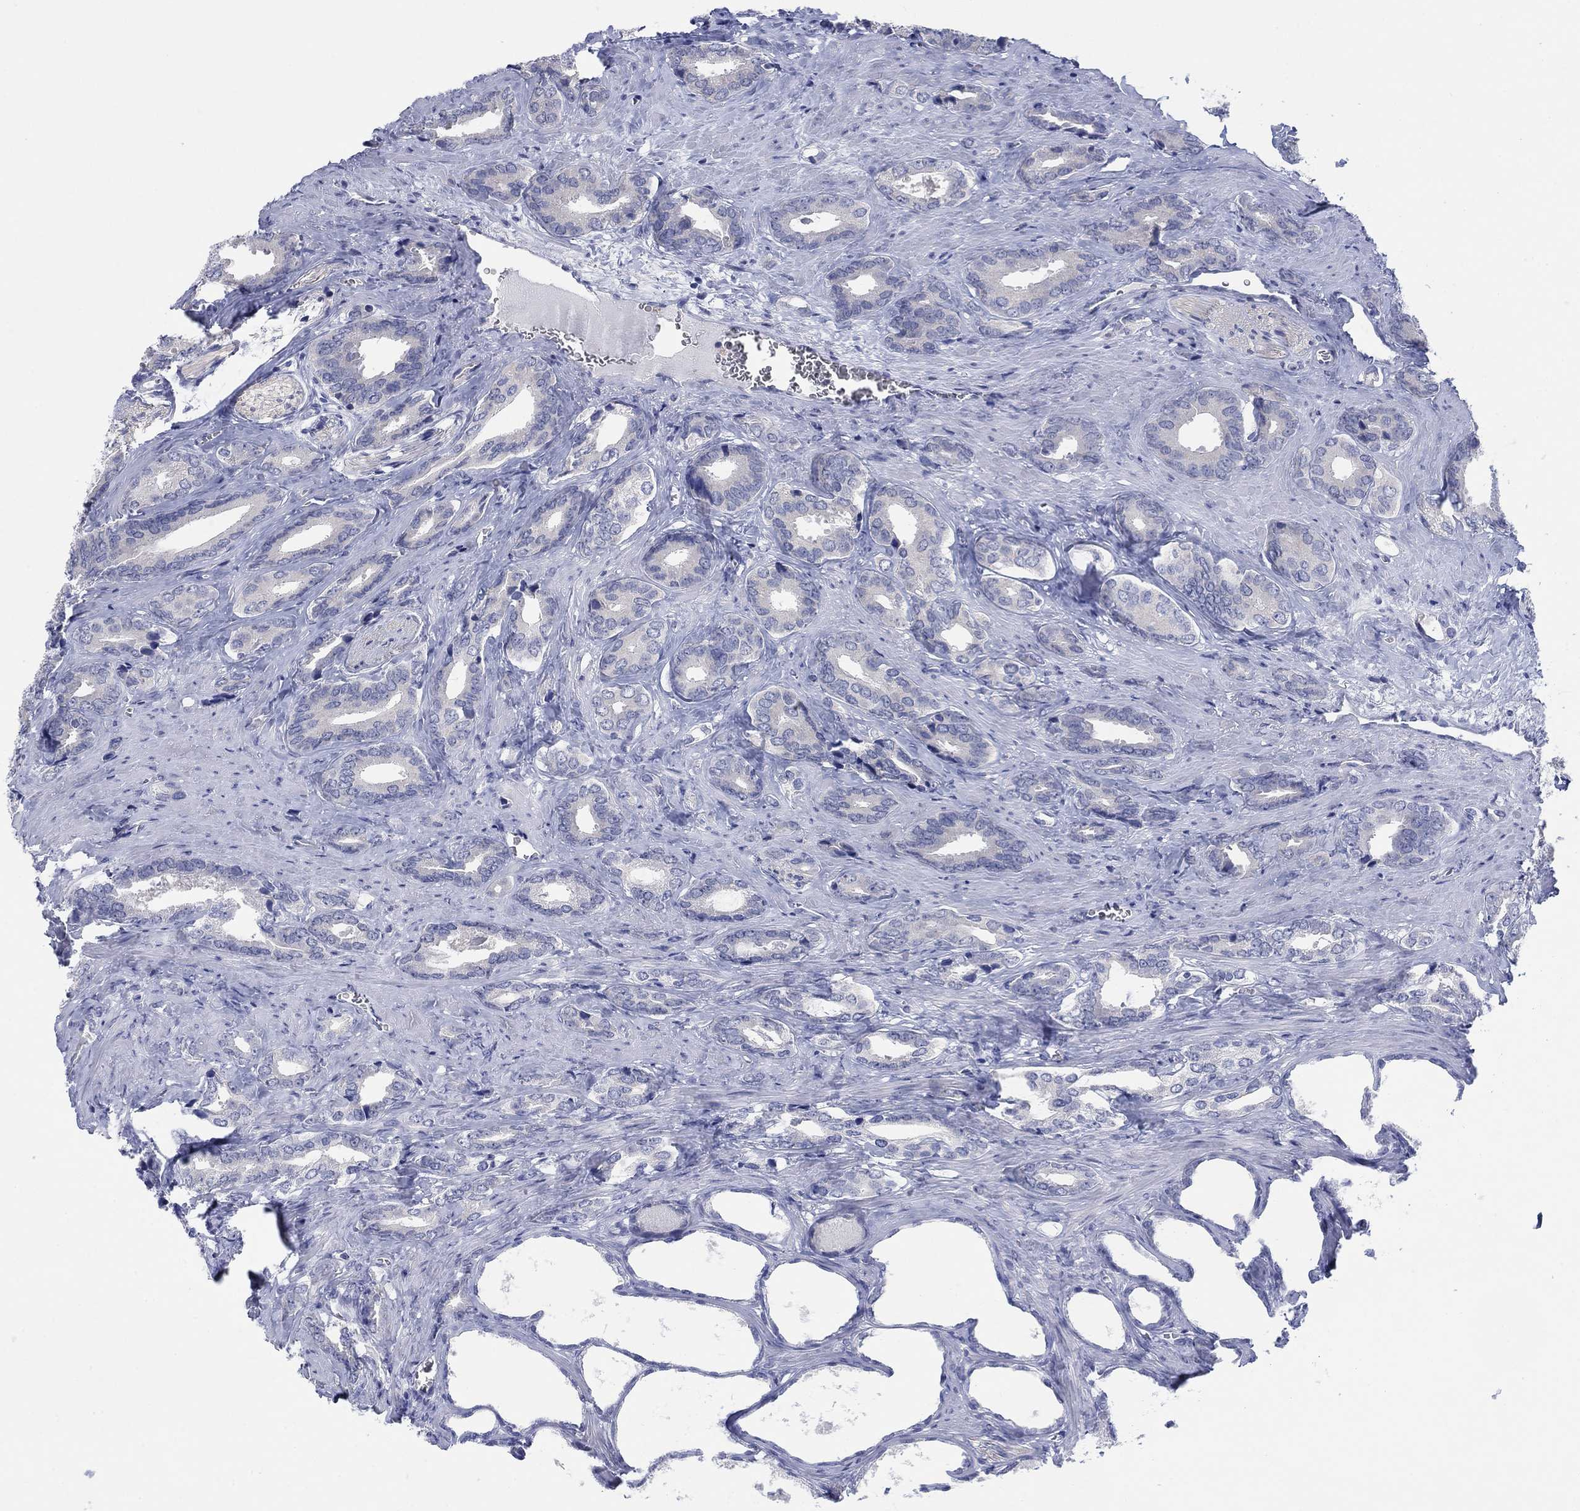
{"staining": {"intensity": "negative", "quantity": "none", "location": "none"}, "tissue": "prostate cancer", "cell_type": "Tumor cells", "image_type": "cancer", "snomed": [{"axis": "morphology", "description": "Adenocarcinoma, NOS"}, {"axis": "topography", "description": "Prostate"}], "caption": "Immunohistochemical staining of human prostate adenocarcinoma displays no significant positivity in tumor cells.", "gene": "FER1L6", "patient": {"sex": "male", "age": 66}}